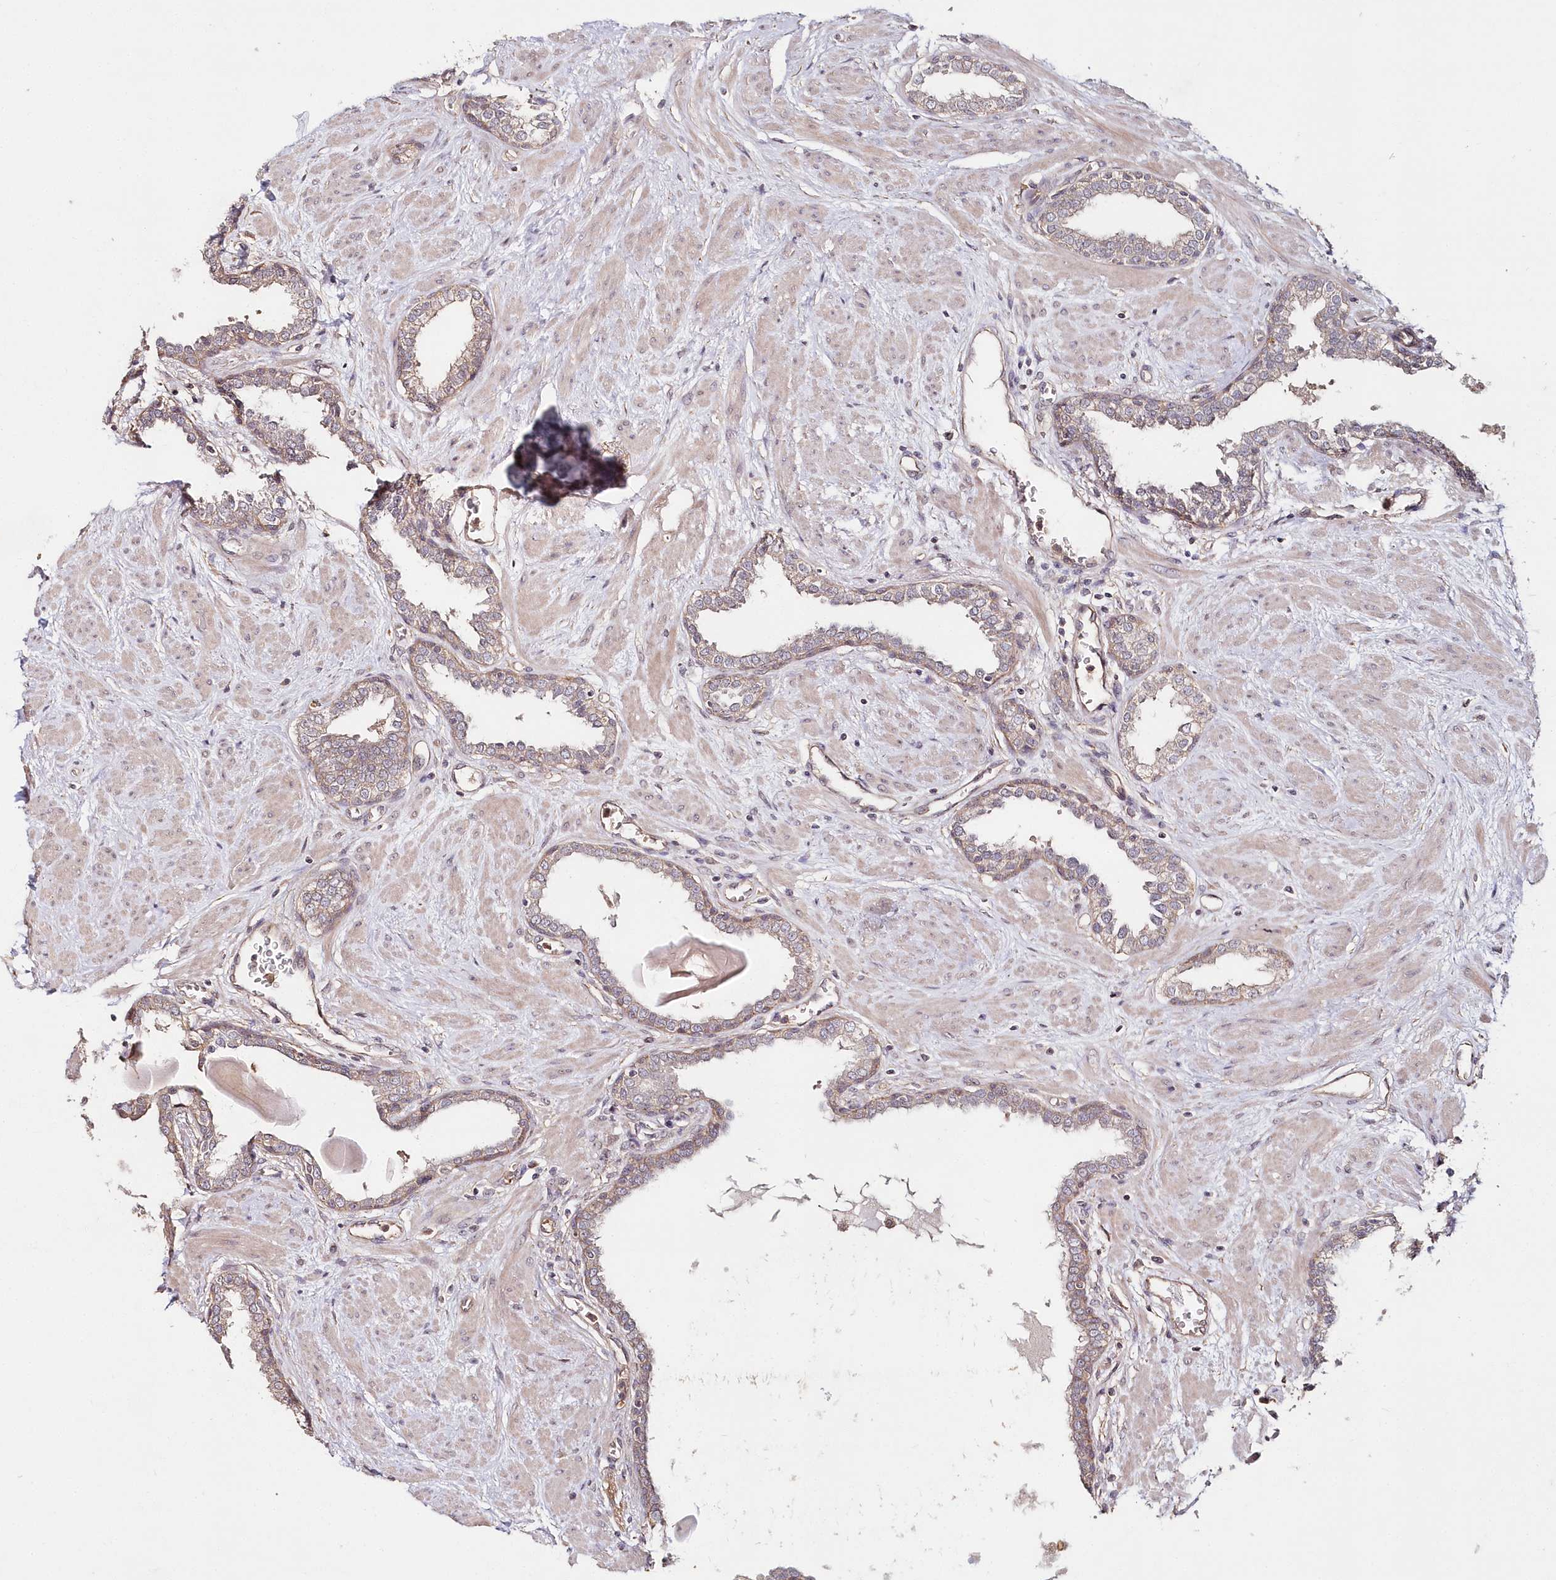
{"staining": {"intensity": "weak", "quantity": "25%-75%", "location": "cytoplasmic/membranous"}, "tissue": "prostate", "cell_type": "Glandular cells", "image_type": "normal", "snomed": [{"axis": "morphology", "description": "Normal tissue, NOS"}, {"axis": "topography", "description": "Prostate"}], "caption": "High-power microscopy captured an immunohistochemistry (IHC) image of benign prostate, revealing weak cytoplasmic/membranous staining in about 25%-75% of glandular cells. Nuclei are stained in blue.", "gene": "HYCC2", "patient": {"sex": "male", "age": 51}}